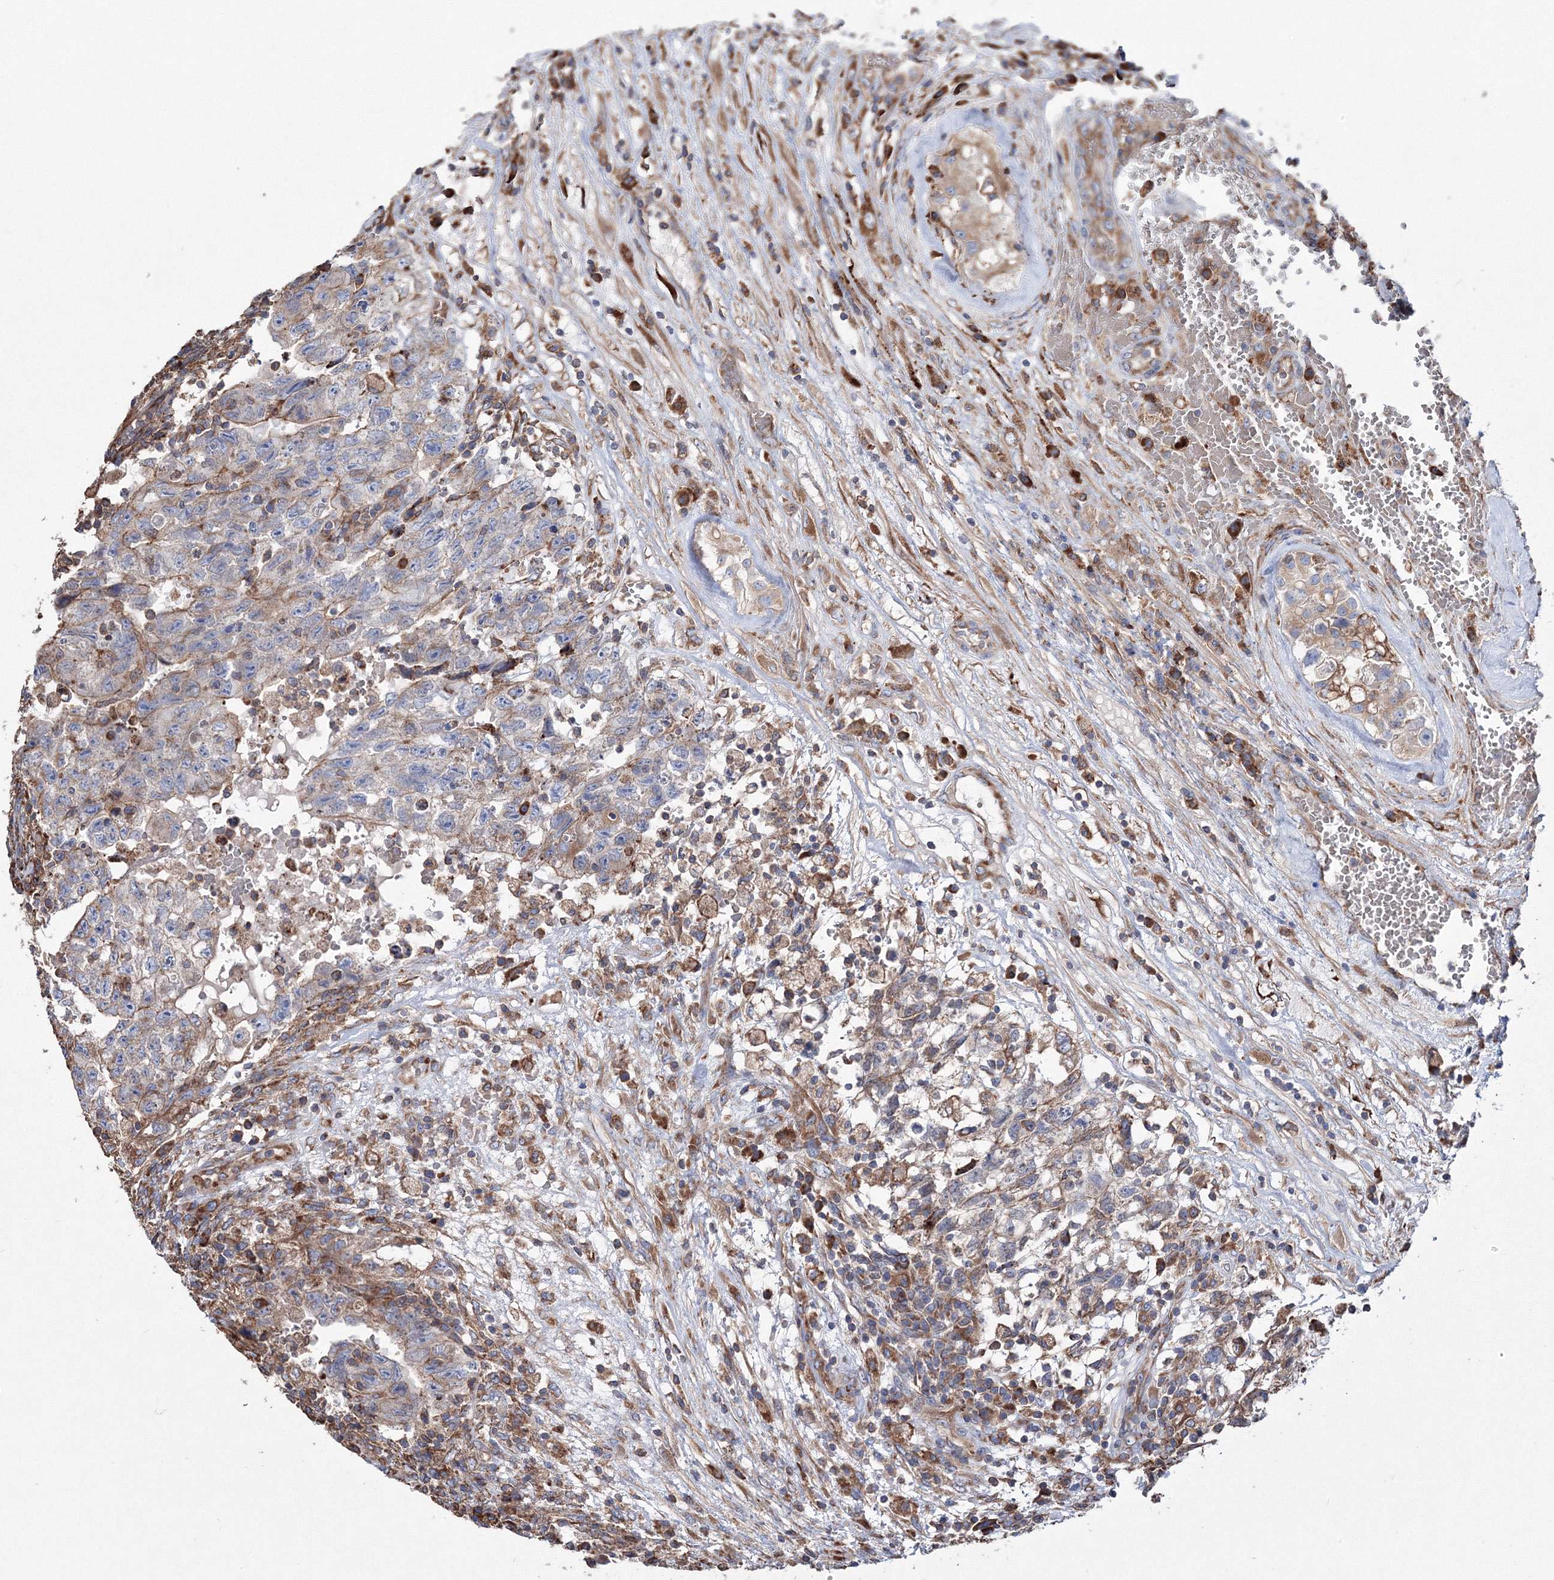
{"staining": {"intensity": "moderate", "quantity": "<25%", "location": "cytoplasmic/membranous"}, "tissue": "testis cancer", "cell_type": "Tumor cells", "image_type": "cancer", "snomed": [{"axis": "morphology", "description": "Carcinoma, Embryonal, NOS"}, {"axis": "topography", "description": "Testis"}], "caption": "Testis embryonal carcinoma stained with DAB (3,3'-diaminobenzidine) IHC reveals low levels of moderate cytoplasmic/membranous expression in approximately <25% of tumor cells.", "gene": "VPS8", "patient": {"sex": "male", "age": 36}}